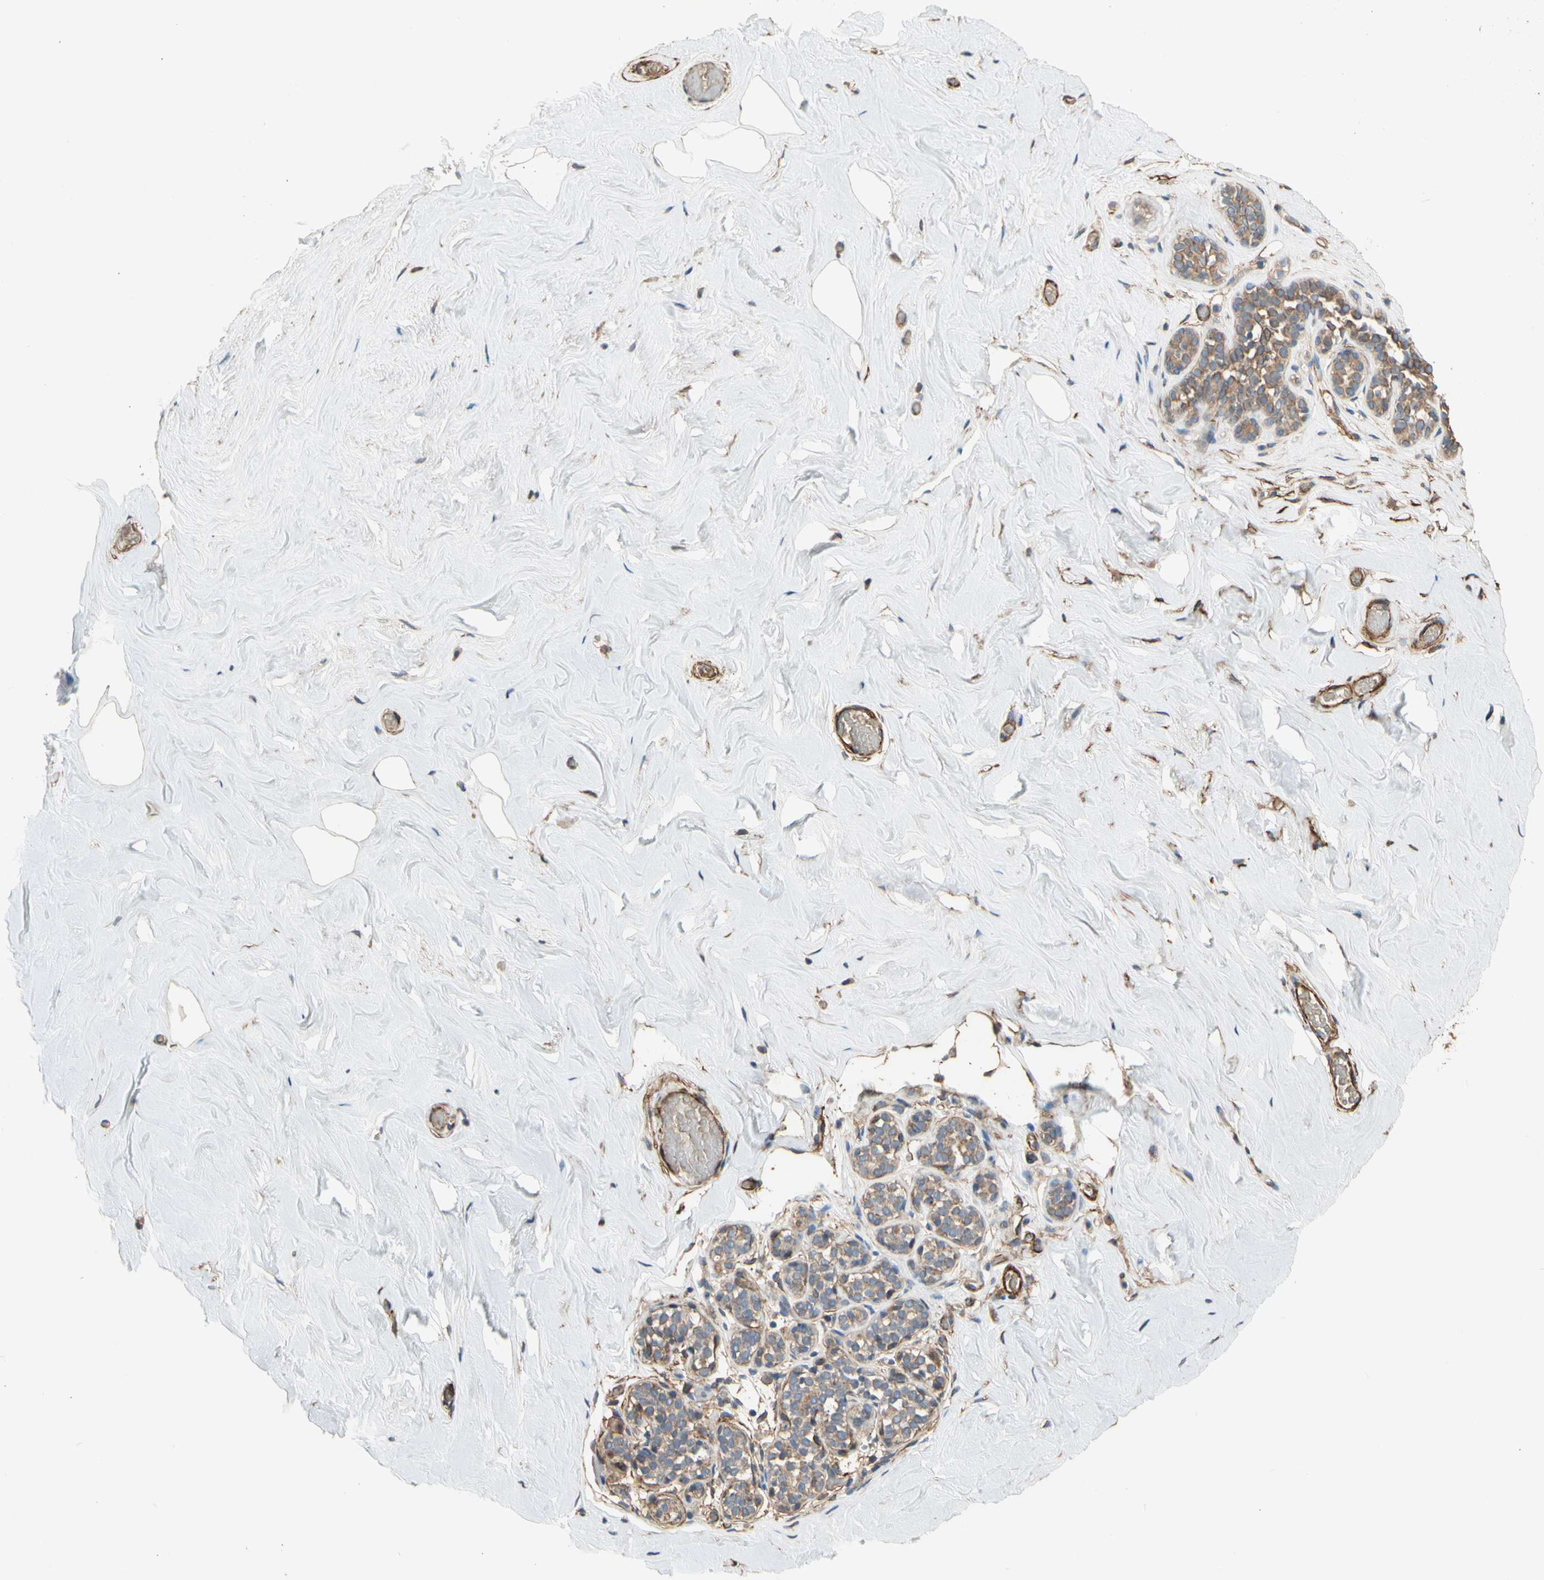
{"staining": {"intensity": "weak", "quantity": "<25%", "location": "cytoplasmic/membranous"}, "tissue": "breast", "cell_type": "Adipocytes", "image_type": "normal", "snomed": [{"axis": "morphology", "description": "Normal tissue, NOS"}, {"axis": "topography", "description": "Breast"}], "caption": "IHC photomicrograph of benign breast: human breast stained with DAB (3,3'-diaminobenzidine) displays no significant protein positivity in adipocytes.", "gene": "SUSD2", "patient": {"sex": "female", "age": 75}}